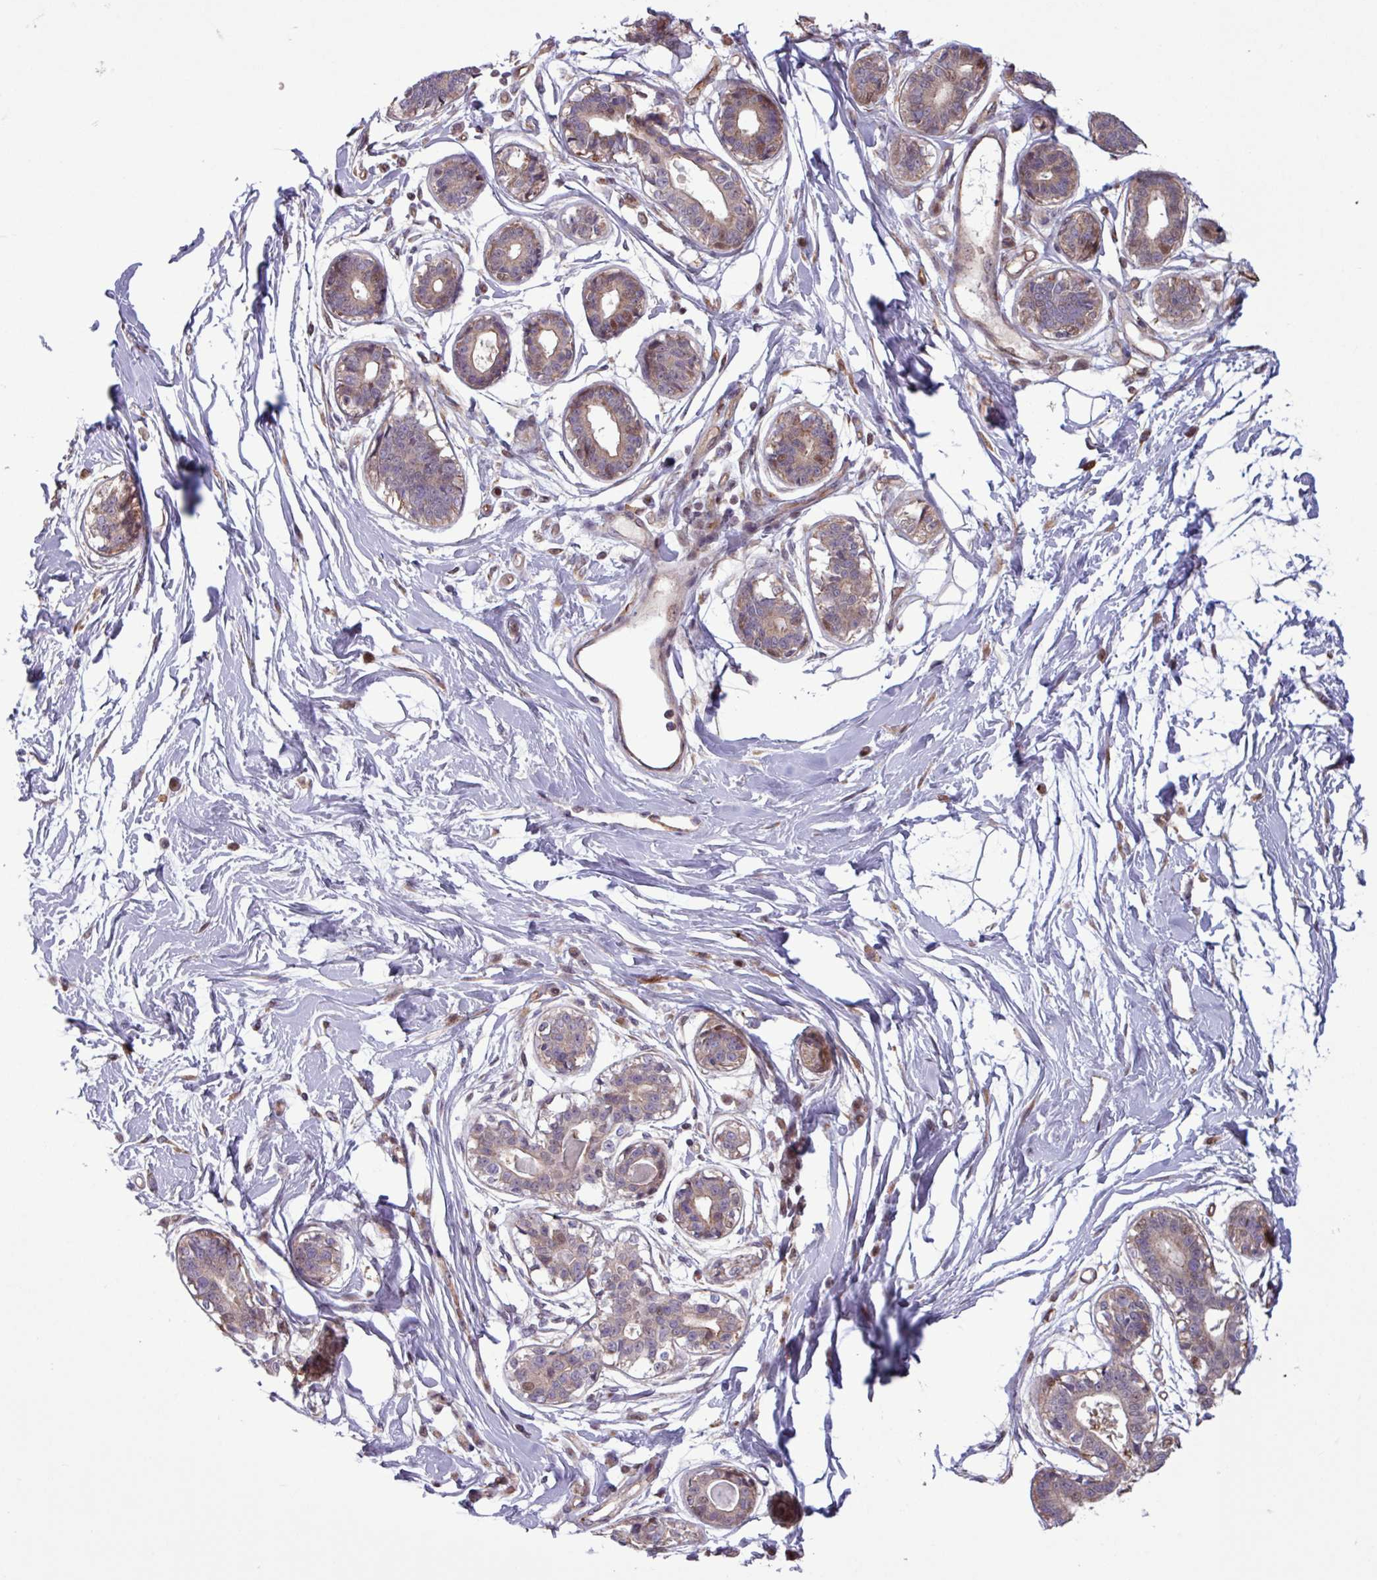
{"staining": {"intensity": "negative", "quantity": "none", "location": "none"}, "tissue": "breast", "cell_type": "Adipocytes", "image_type": "normal", "snomed": [{"axis": "morphology", "description": "Normal tissue, NOS"}, {"axis": "topography", "description": "Breast"}], "caption": "Image shows no significant protein expression in adipocytes of unremarkable breast.", "gene": "PDPR", "patient": {"sex": "female", "age": 45}}